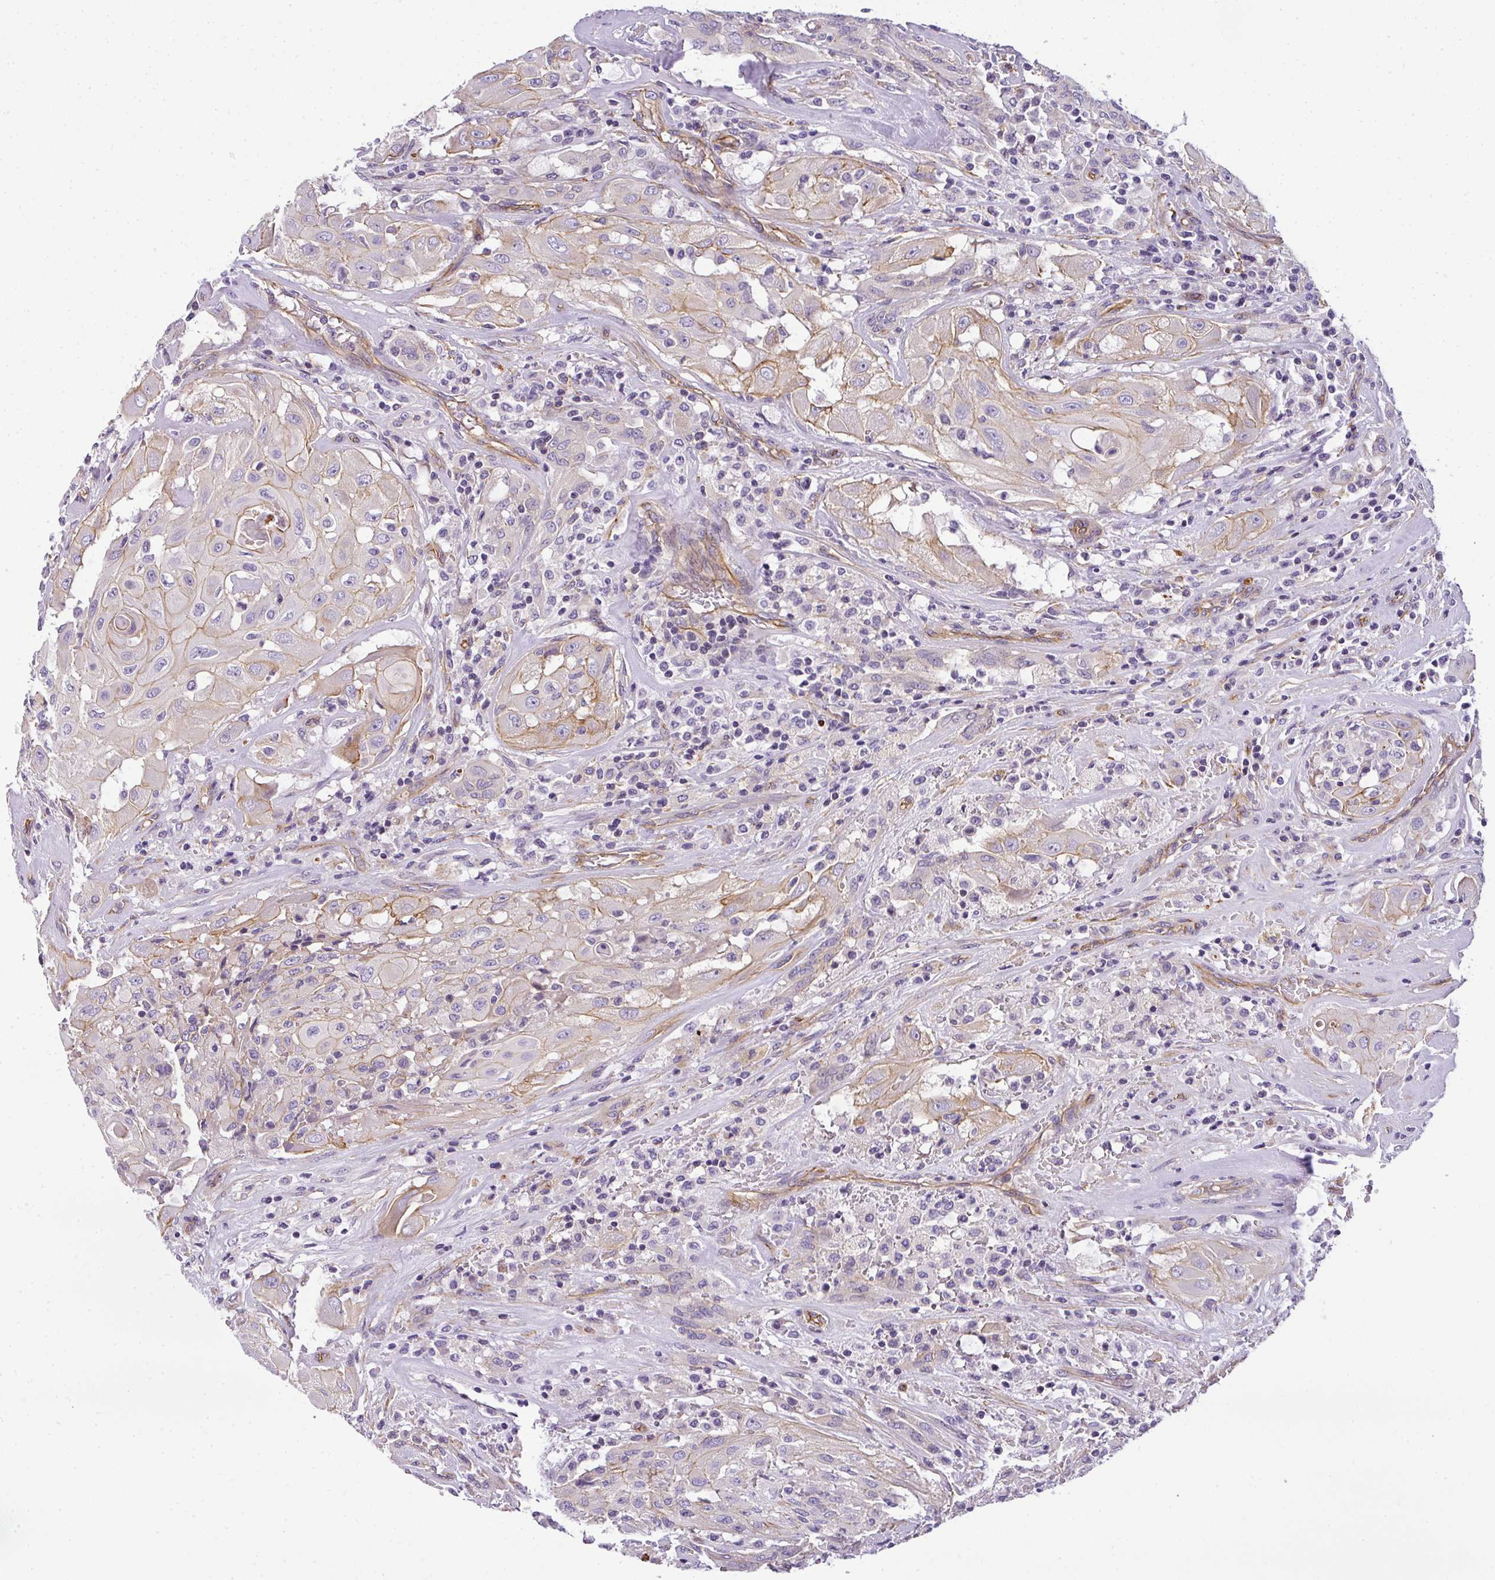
{"staining": {"intensity": "weak", "quantity": "25%-75%", "location": "cytoplasmic/membranous"}, "tissue": "thyroid cancer", "cell_type": "Tumor cells", "image_type": "cancer", "snomed": [{"axis": "morphology", "description": "Papillary adenocarcinoma, NOS"}, {"axis": "topography", "description": "Thyroid gland"}], "caption": "Human papillary adenocarcinoma (thyroid) stained for a protein (brown) reveals weak cytoplasmic/membranous positive expression in about 25%-75% of tumor cells.", "gene": "OR11H4", "patient": {"sex": "female", "age": 59}}